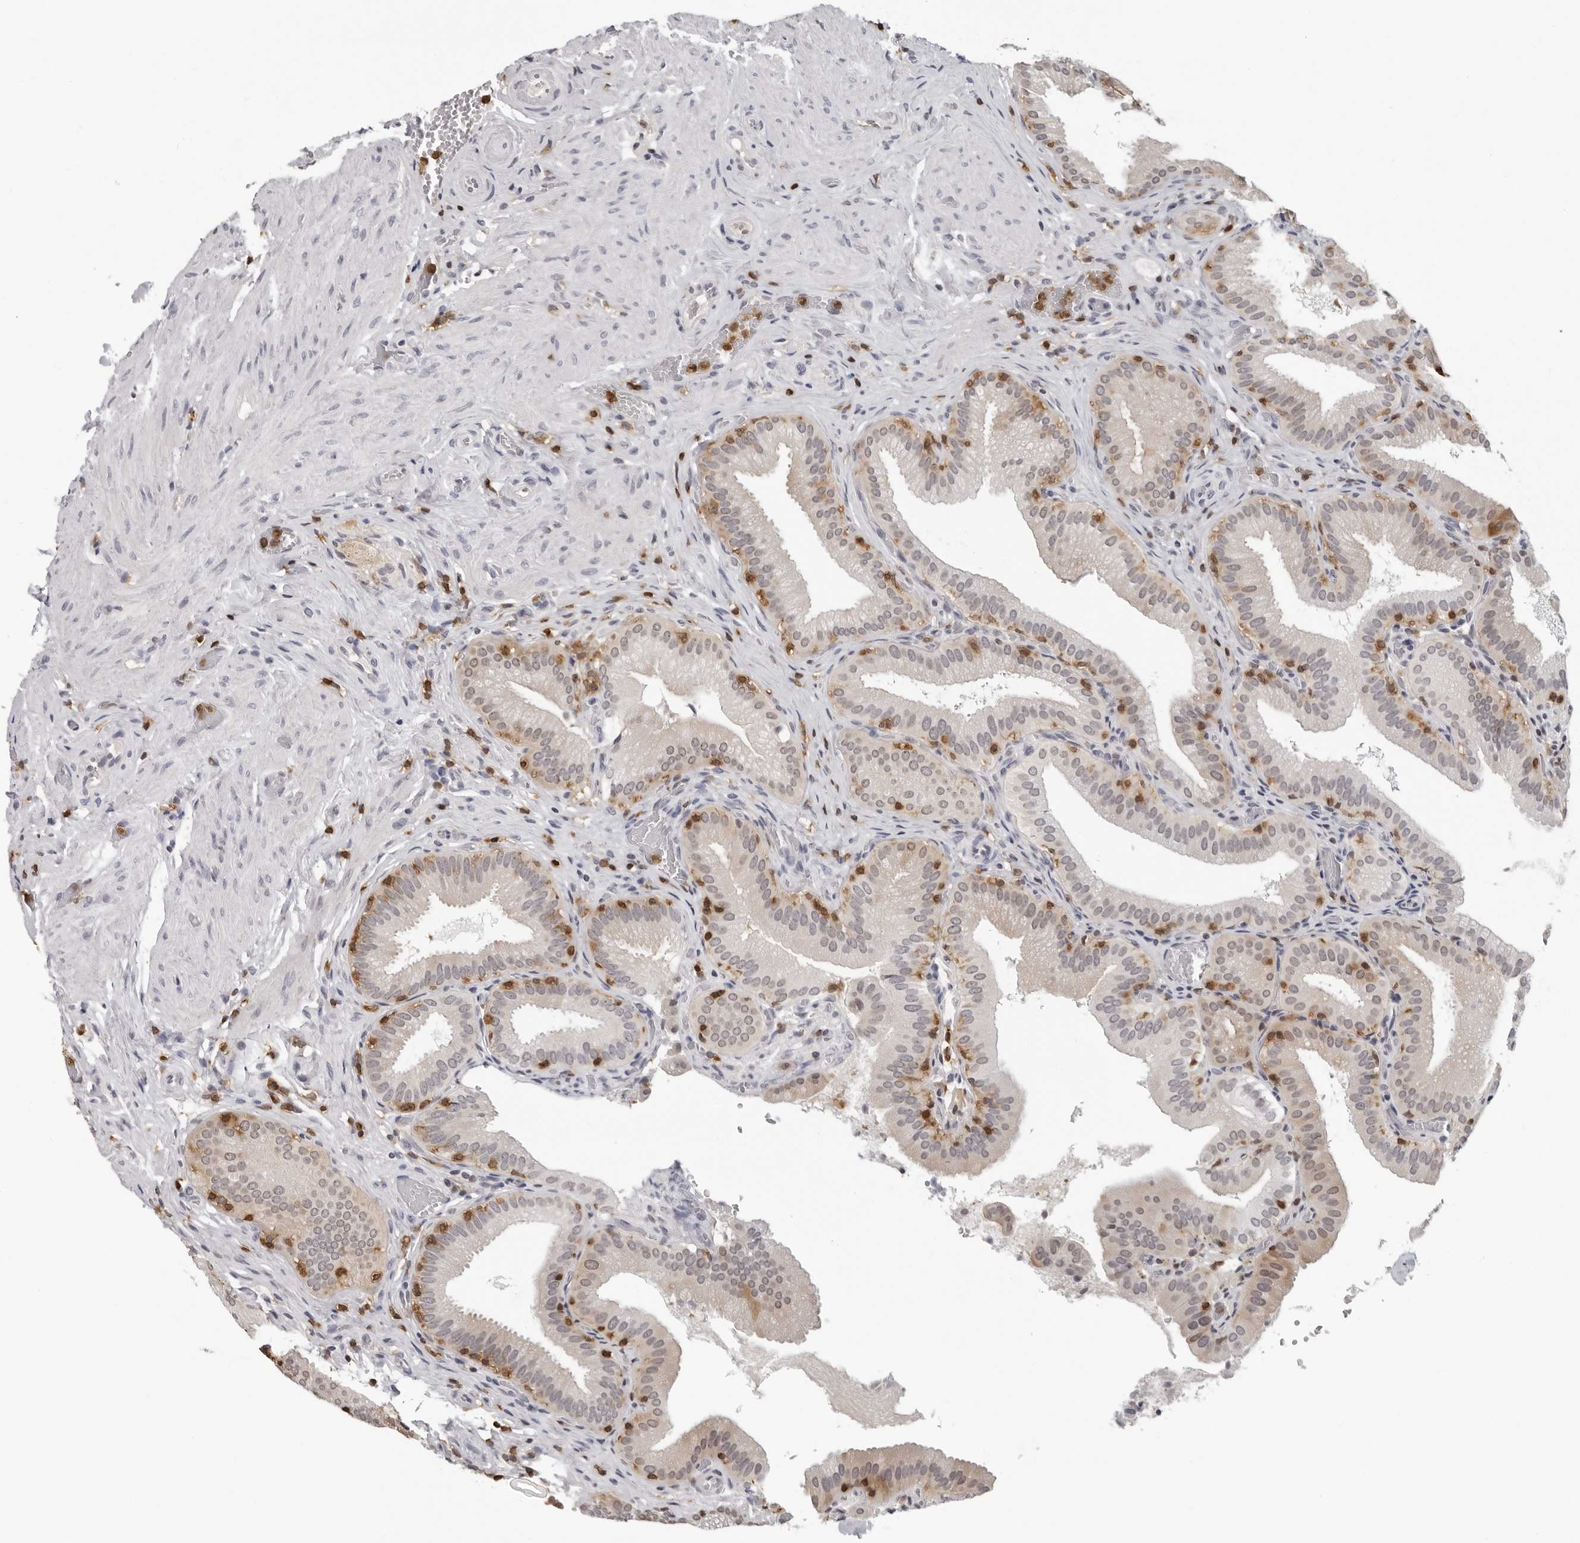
{"staining": {"intensity": "weak", "quantity": "<25%", "location": "cytoplasmic/membranous"}, "tissue": "gallbladder", "cell_type": "Glandular cells", "image_type": "normal", "snomed": [{"axis": "morphology", "description": "Normal tissue, NOS"}, {"axis": "topography", "description": "Gallbladder"}], "caption": "DAB immunohistochemical staining of unremarkable human gallbladder exhibits no significant expression in glandular cells.", "gene": "HSPH1", "patient": {"sex": "male", "age": 54}}